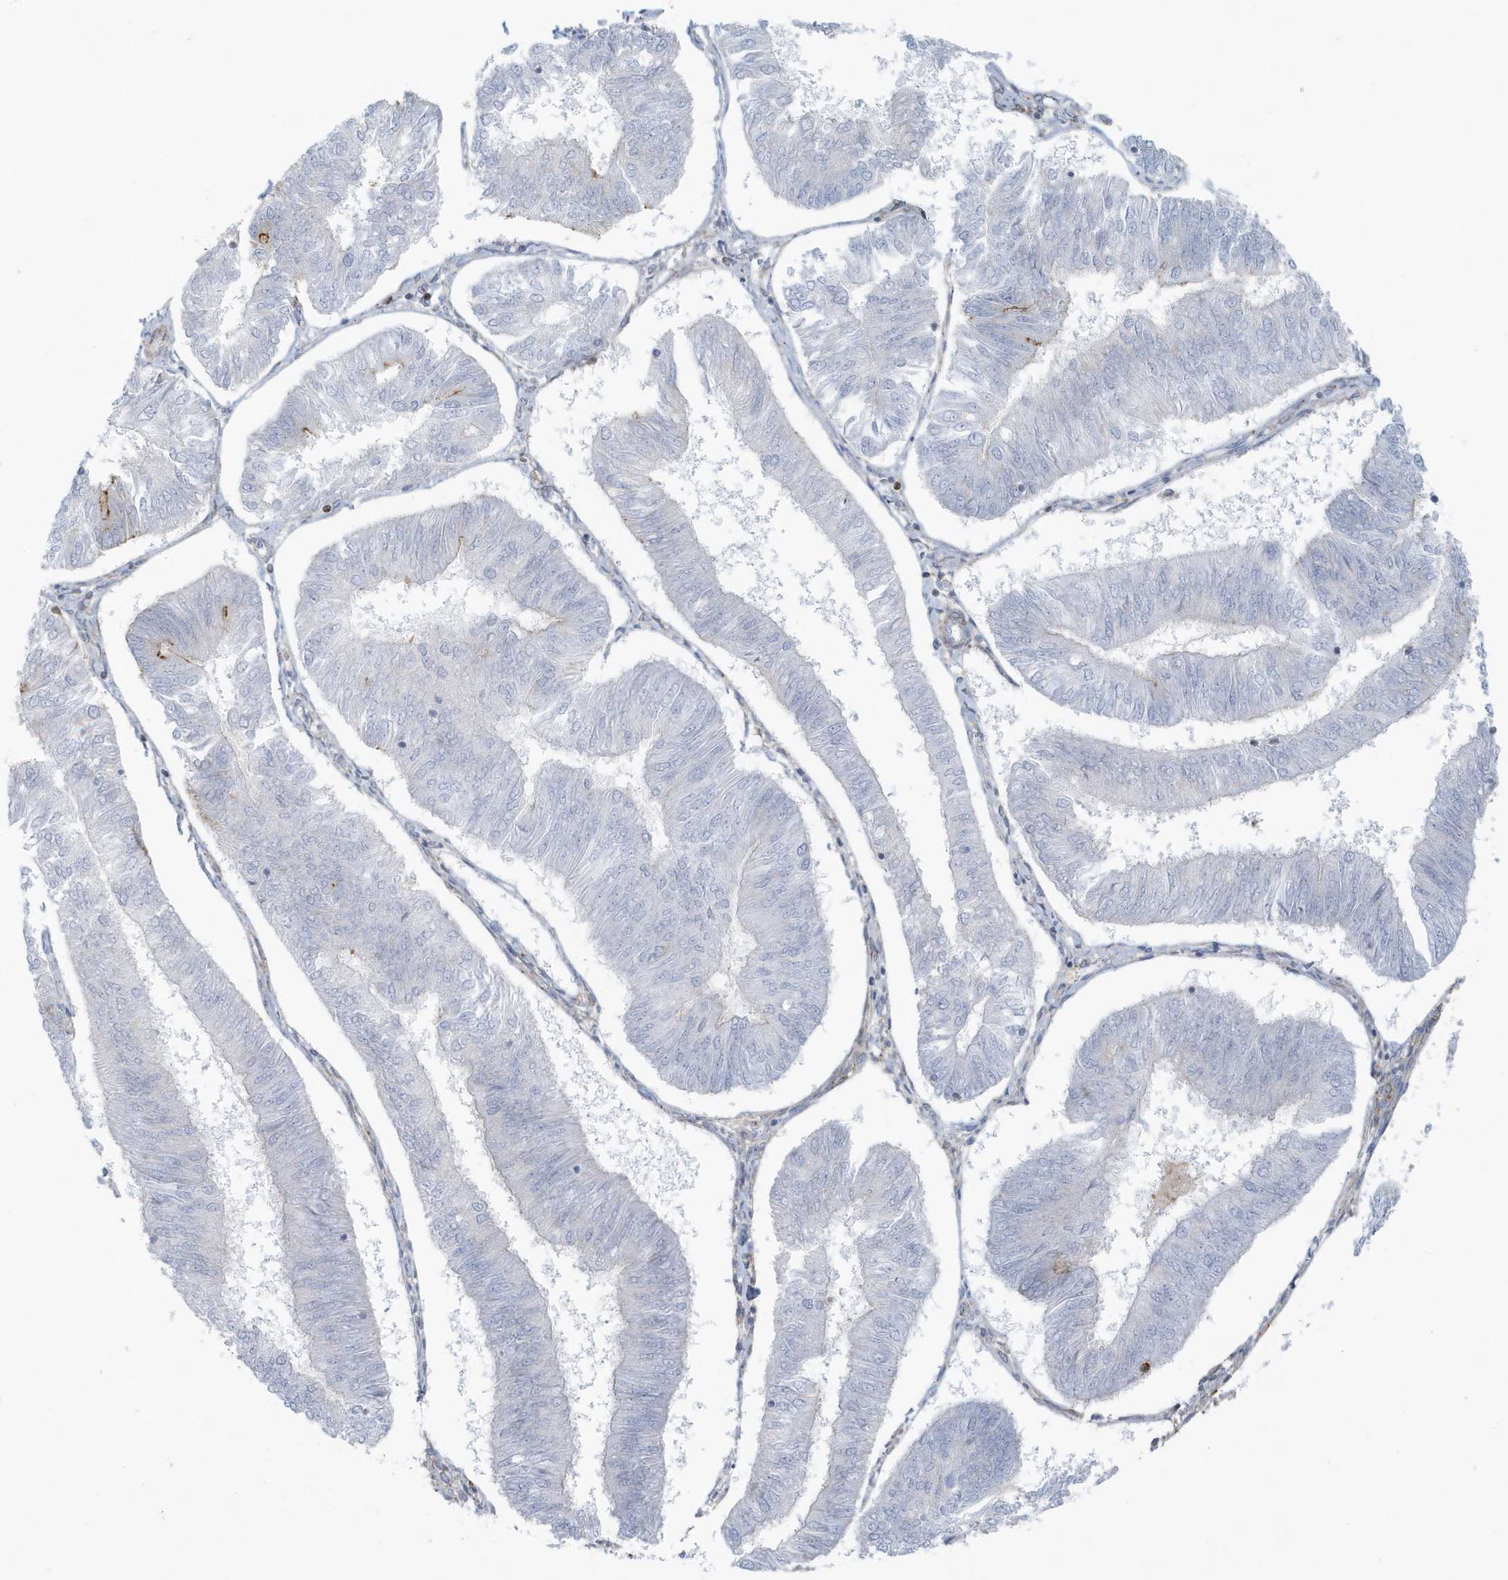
{"staining": {"intensity": "moderate", "quantity": "<25%", "location": "cytoplasmic/membranous"}, "tissue": "endometrial cancer", "cell_type": "Tumor cells", "image_type": "cancer", "snomed": [{"axis": "morphology", "description": "Adenocarcinoma, NOS"}, {"axis": "topography", "description": "Endometrium"}], "caption": "A micrograph showing moderate cytoplasmic/membranous staining in approximately <25% of tumor cells in adenocarcinoma (endometrial), as visualized by brown immunohistochemical staining.", "gene": "CACNB2", "patient": {"sex": "female", "age": 58}}